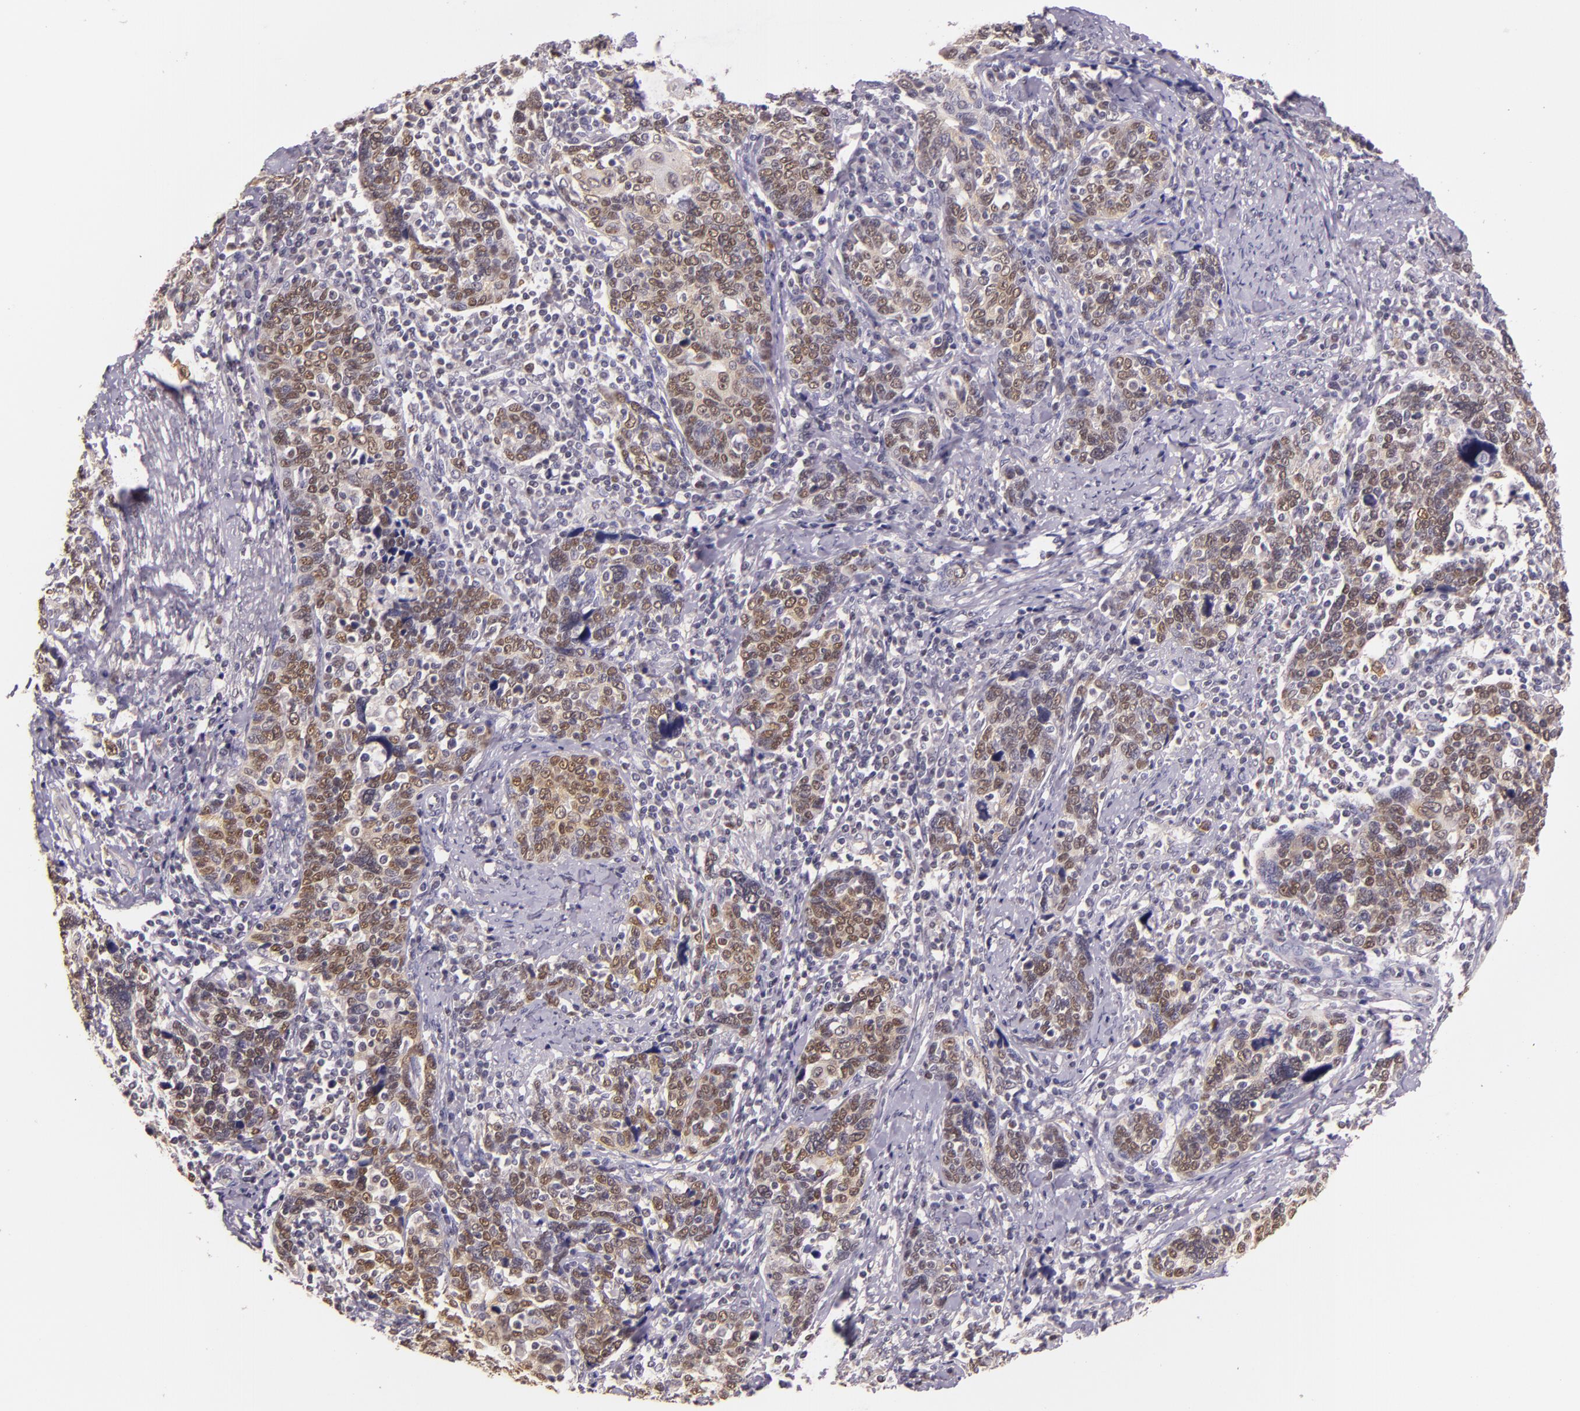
{"staining": {"intensity": "moderate", "quantity": ">75%", "location": "cytoplasmic/membranous,nuclear"}, "tissue": "cervical cancer", "cell_type": "Tumor cells", "image_type": "cancer", "snomed": [{"axis": "morphology", "description": "Squamous cell carcinoma, NOS"}, {"axis": "topography", "description": "Cervix"}], "caption": "IHC of human squamous cell carcinoma (cervical) demonstrates medium levels of moderate cytoplasmic/membranous and nuclear staining in approximately >75% of tumor cells.", "gene": "HSPA8", "patient": {"sex": "female", "age": 41}}